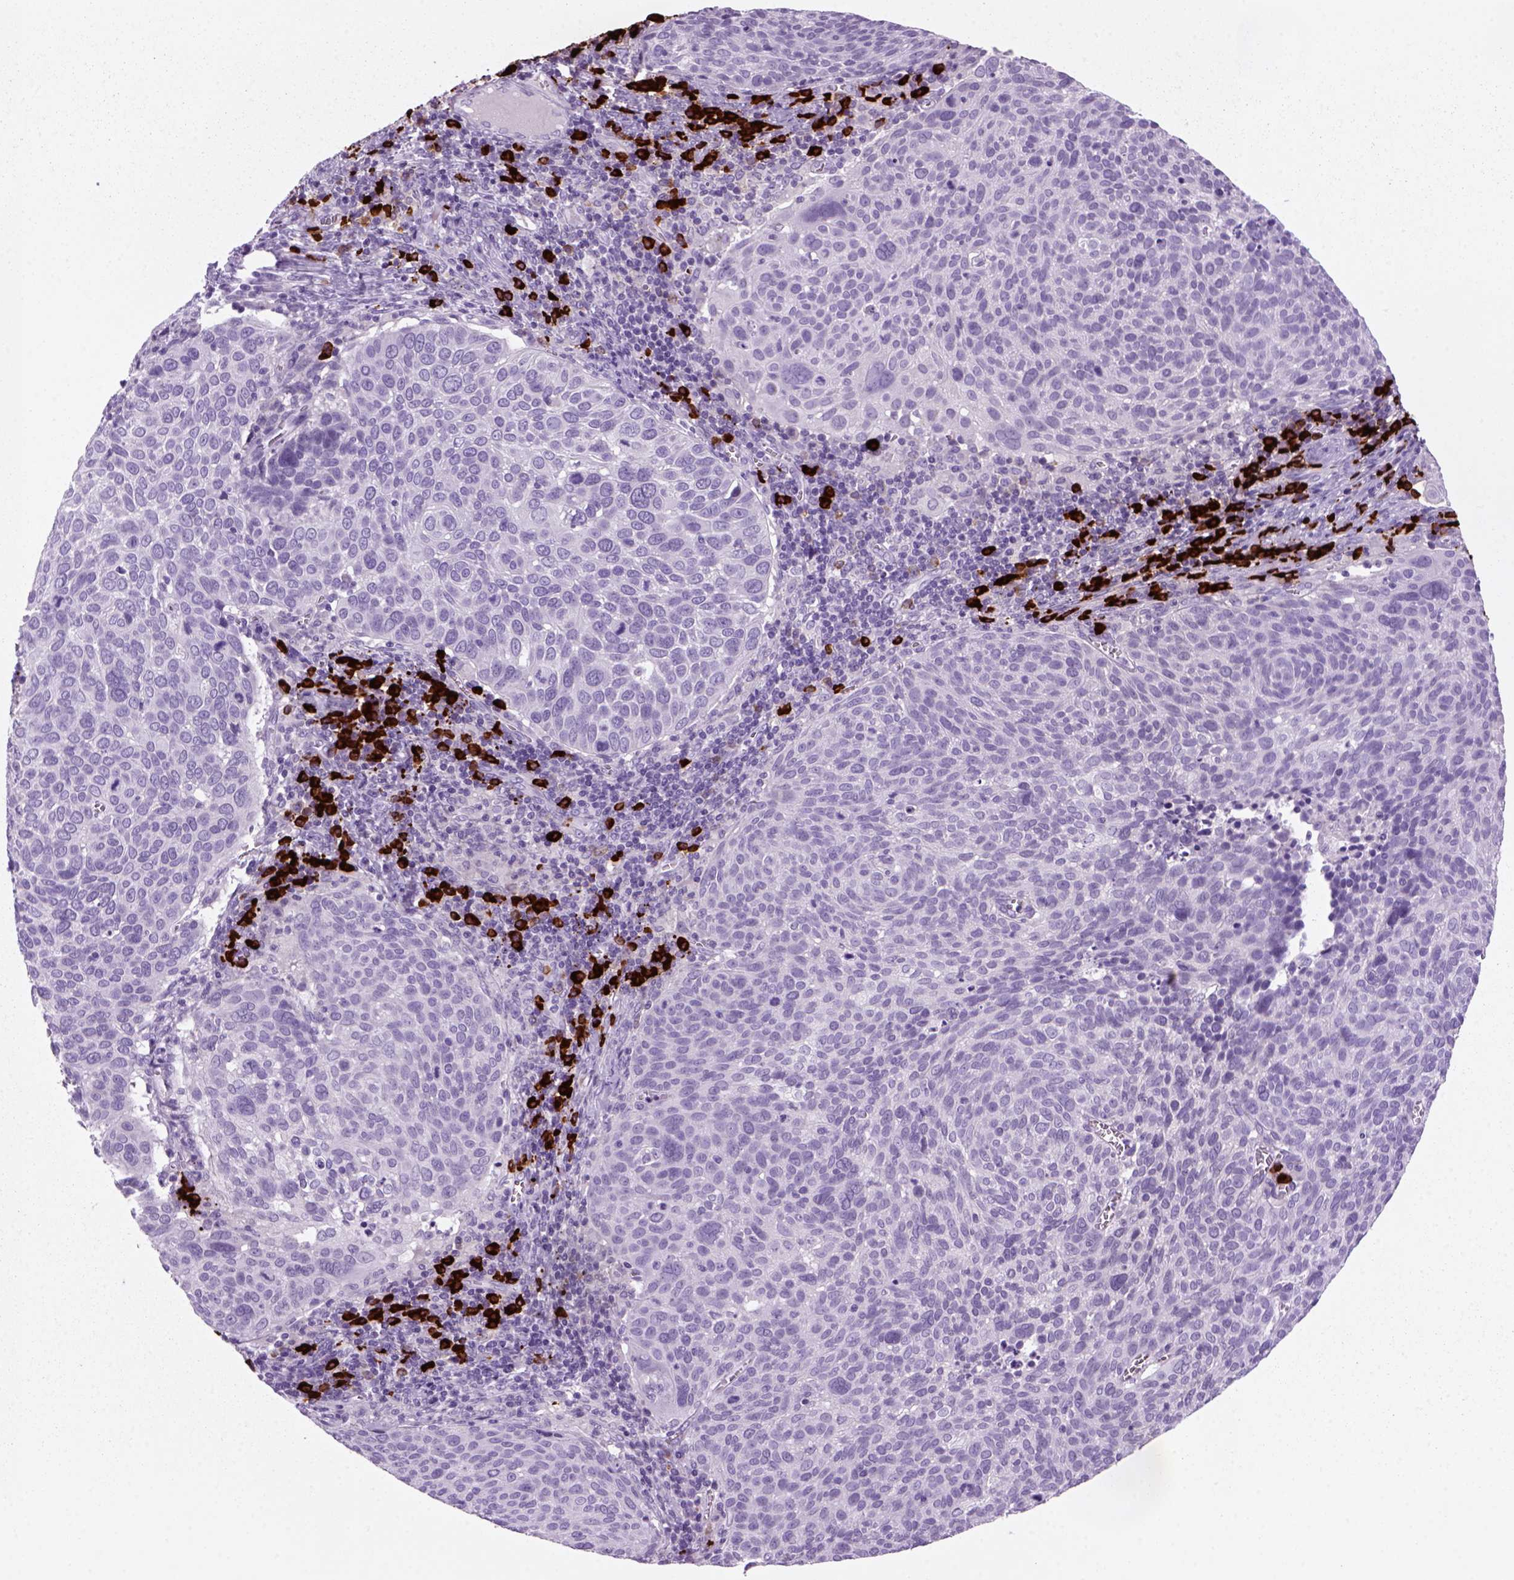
{"staining": {"intensity": "negative", "quantity": "none", "location": "none"}, "tissue": "cervical cancer", "cell_type": "Tumor cells", "image_type": "cancer", "snomed": [{"axis": "morphology", "description": "Squamous cell carcinoma, NOS"}, {"axis": "topography", "description": "Cervix"}], "caption": "An immunohistochemistry (IHC) photomicrograph of squamous cell carcinoma (cervical) is shown. There is no staining in tumor cells of squamous cell carcinoma (cervical).", "gene": "MZB1", "patient": {"sex": "female", "age": 39}}